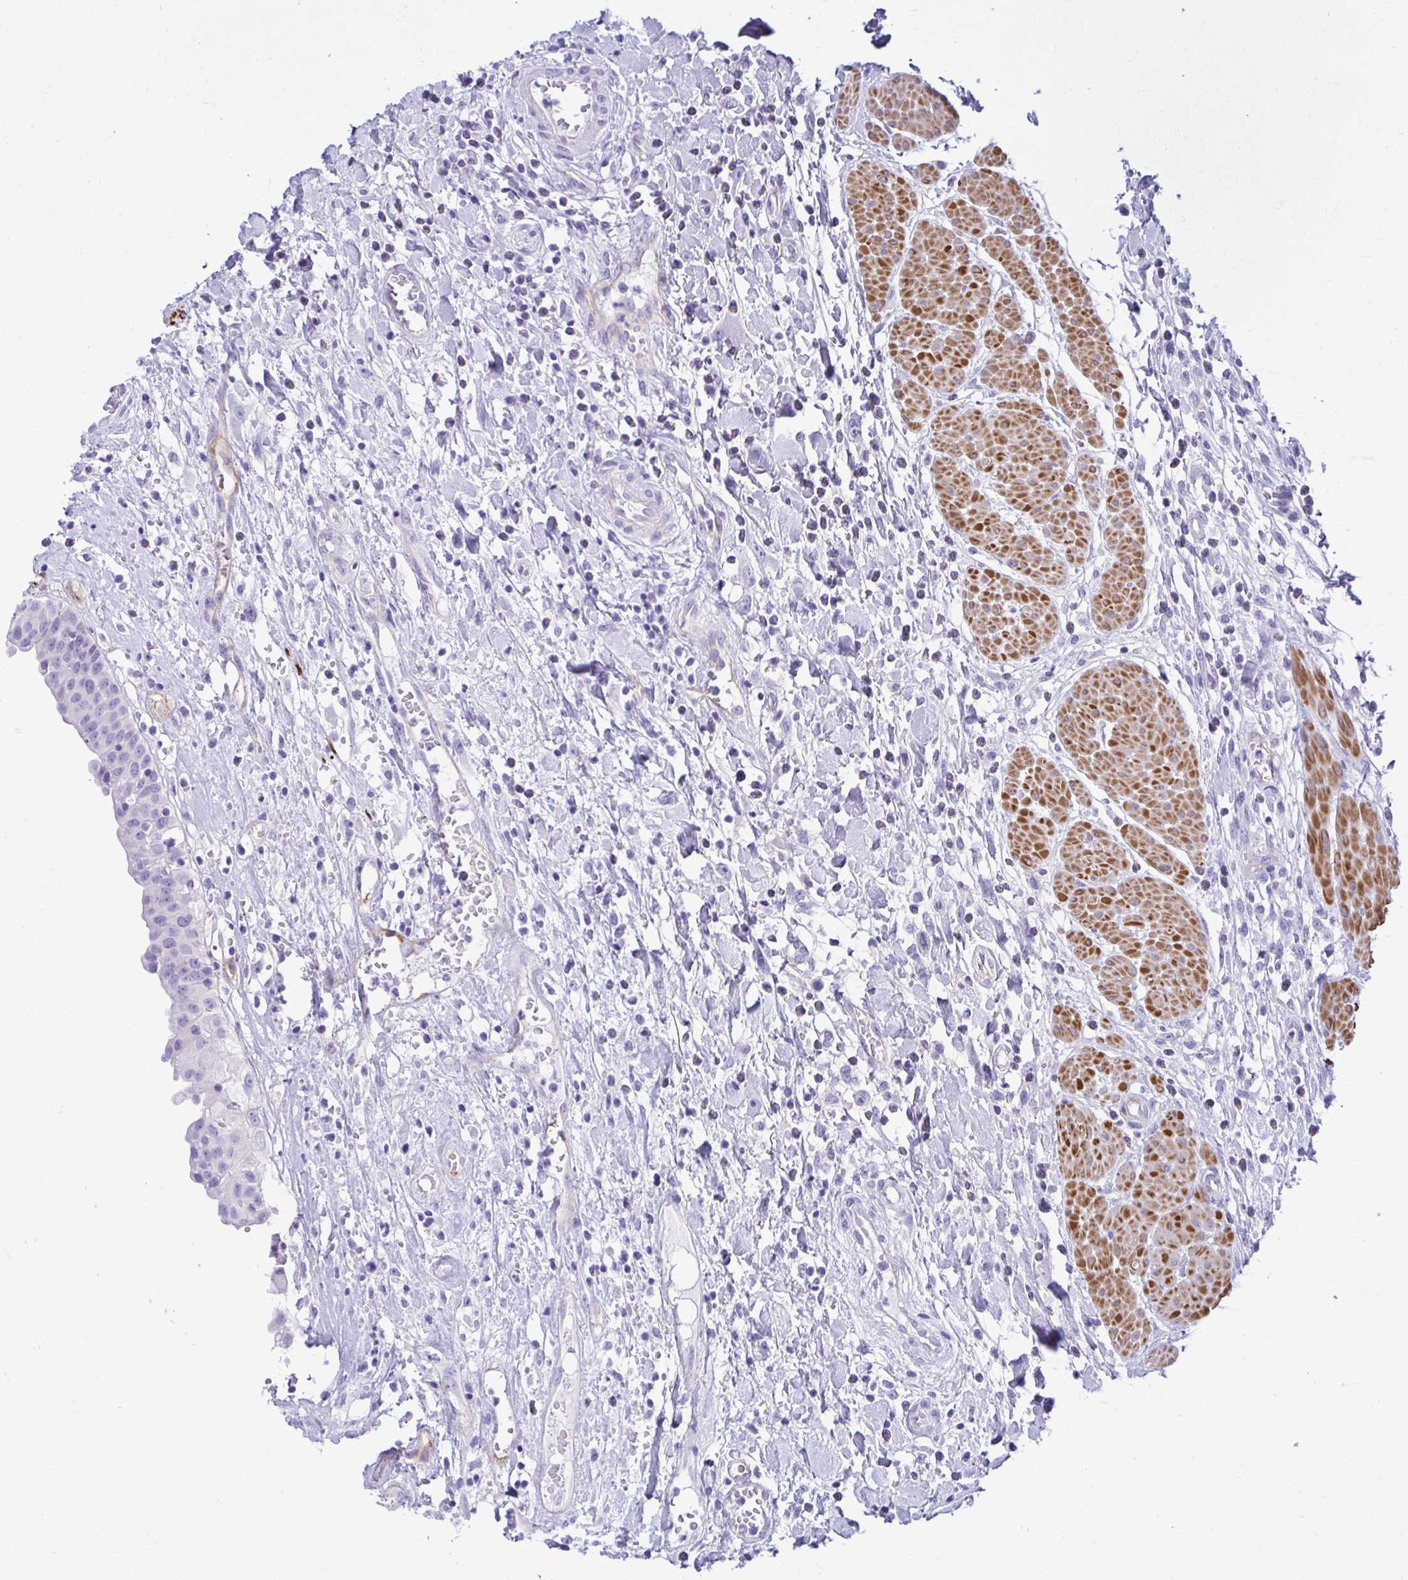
{"staining": {"intensity": "negative", "quantity": "none", "location": "none"}, "tissue": "urinary bladder", "cell_type": "Urothelial cells", "image_type": "normal", "snomed": [{"axis": "morphology", "description": "Normal tissue, NOS"}, {"axis": "topography", "description": "Urinary bladder"}], "caption": "Immunohistochemistry of benign human urinary bladder exhibits no expression in urothelial cells.", "gene": "ABCG2", "patient": {"sex": "male", "age": 64}}